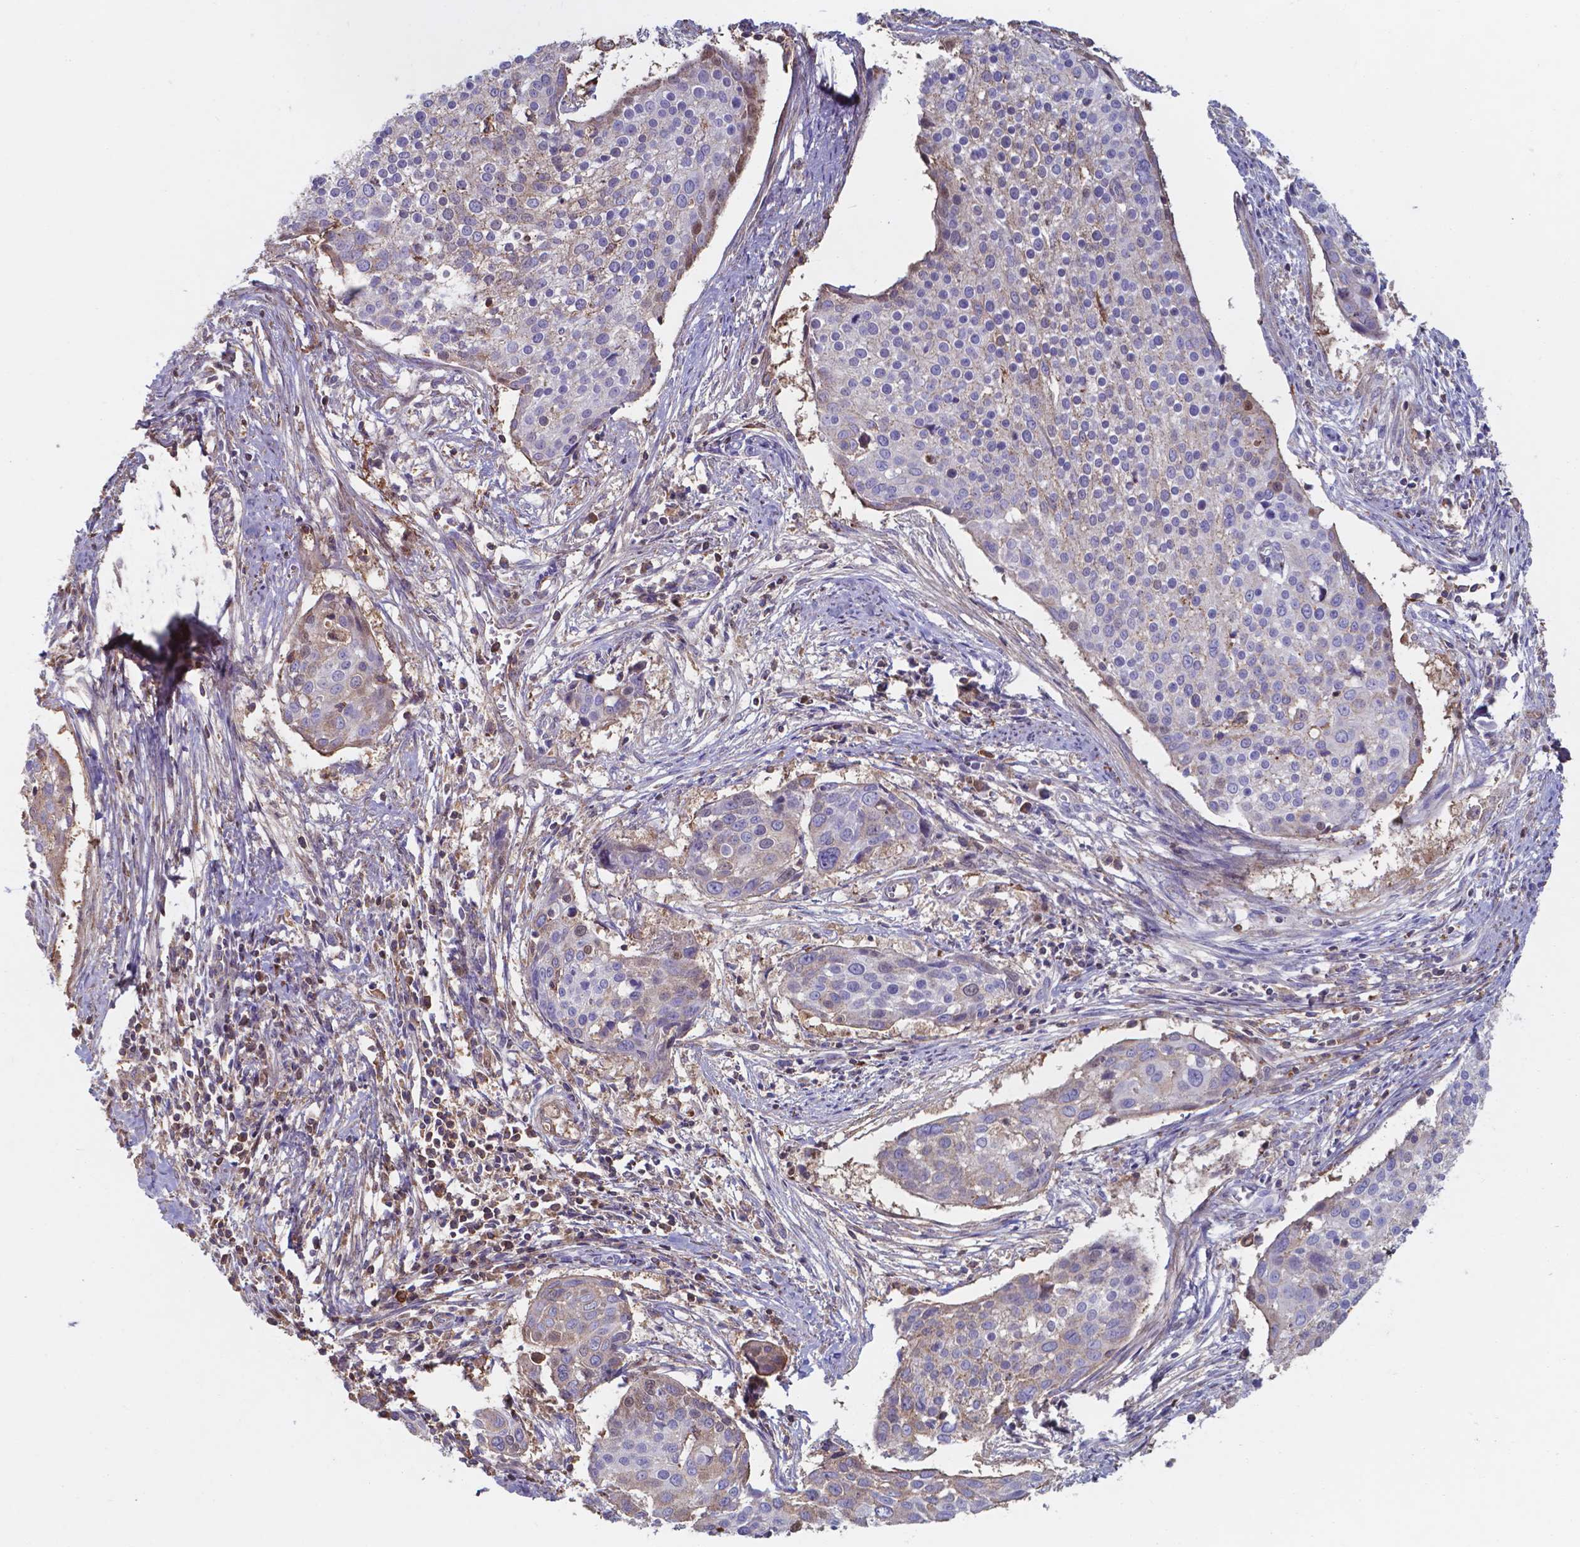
{"staining": {"intensity": "moderate", "quantity": "<25%", "location": "cytoplasmic/membranous"}, "tissue": "cervical cancer", "cell_type": "Tumor cells", "image_type": "cancer", "snomed": [{"axis": "morphology", "description": "Squamous cell carcinoma, NOS"}, {"axis": "topography", "description": "Cervix"}], "caption": "Protein staining shows moderate cytoplasmic/membranous expression in approximately <25% of tumor cells in cervical cancer. (Brightfield microscopy of DAB IHC at high magnification).", "gene": "SERPINA1", "patient": {"sex": "female", "age": 39}}